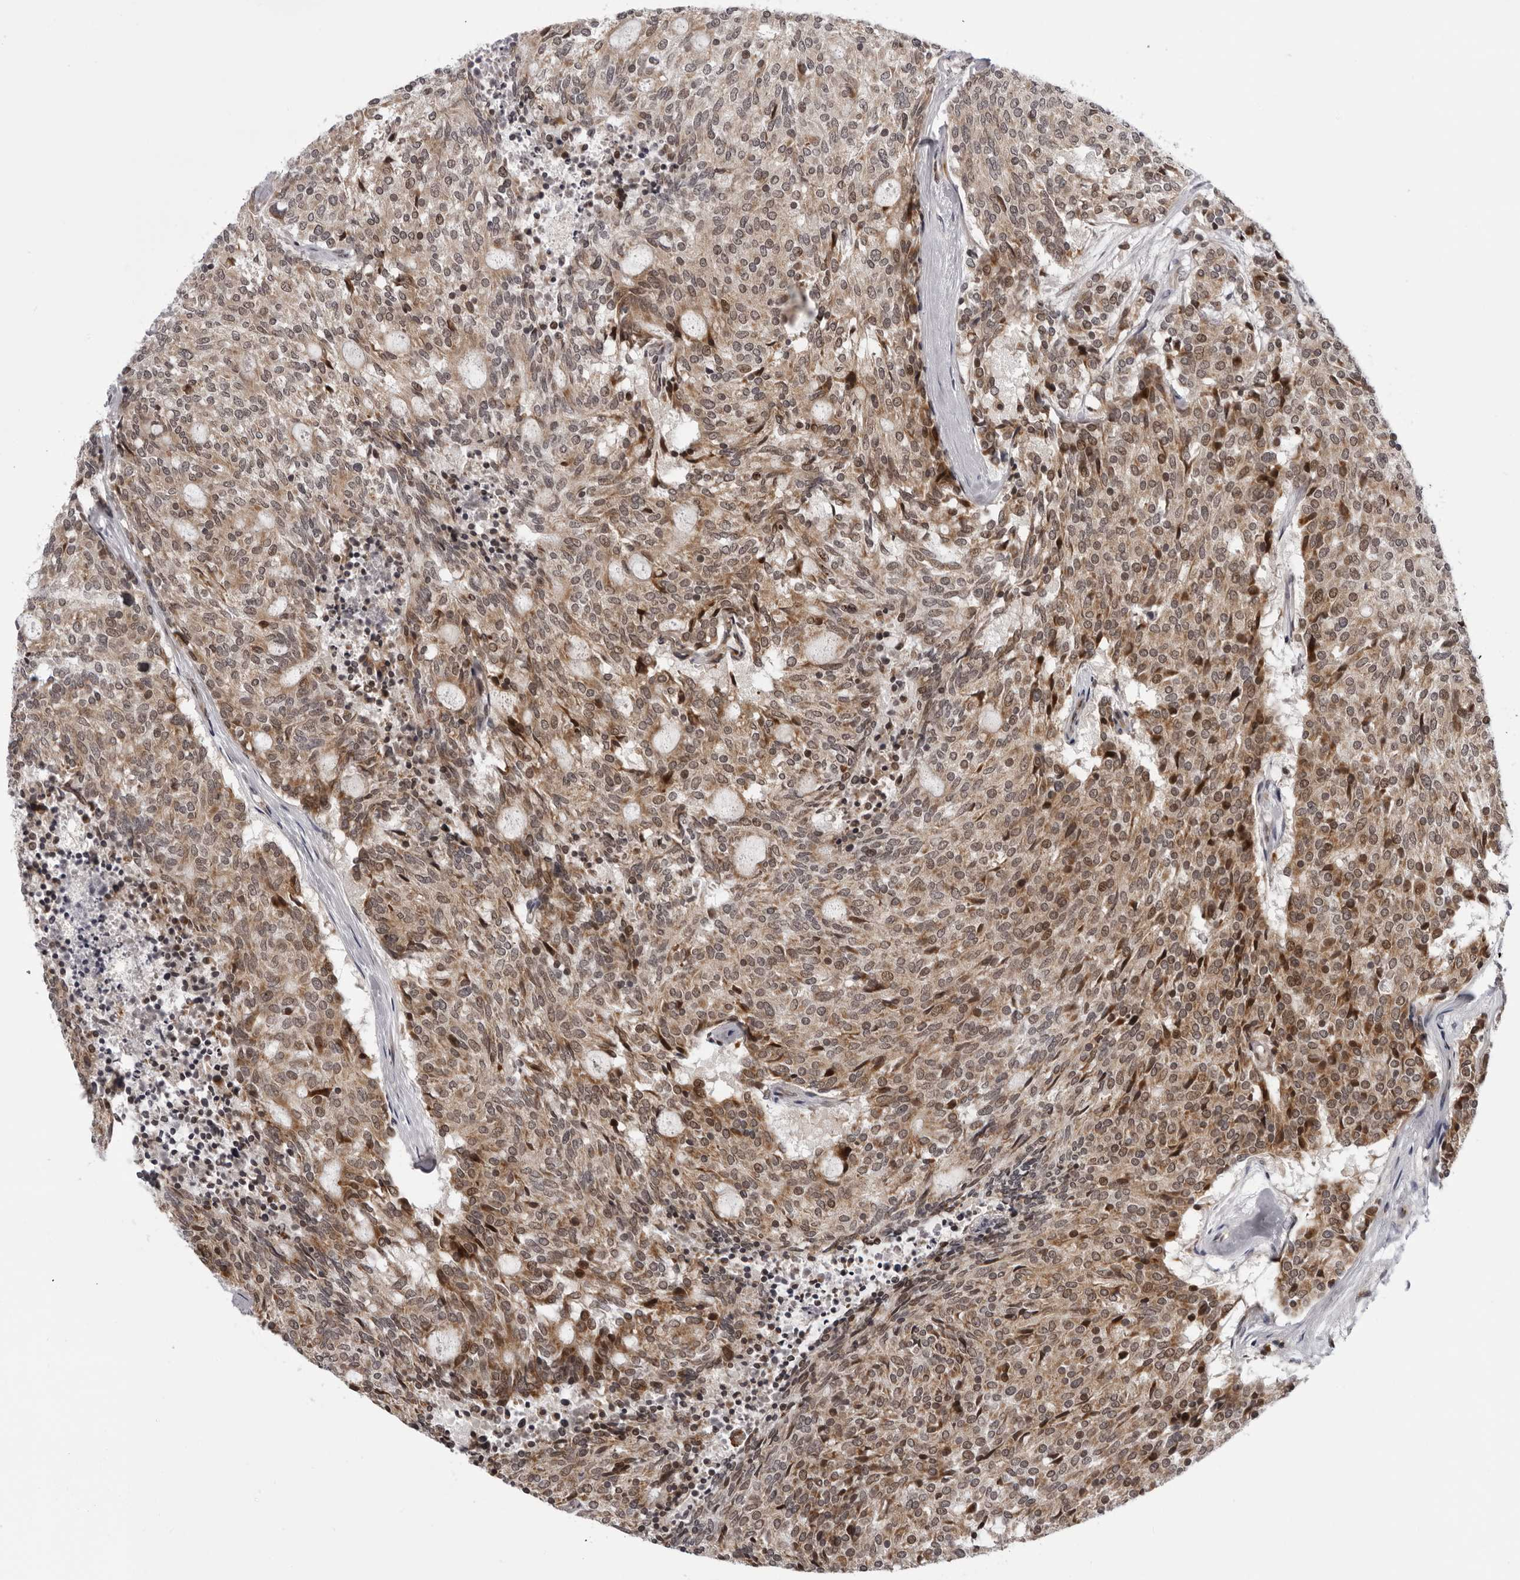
{"staining": {"intensity": "moderate", "quantity": ">75%", "location": "cytoplasmic/membranous"}, "tissue": "carcinoid", "cell_type": "Tumor cells", "image_type": "cancer", "snomed": [{"axis": "morphology", "description": "Carcinoid, malignant, NOS"}, {"axis": "topography", "description": "Pancreas"}], "caption": "Moderate cytoplasmic/membranous protein expression is appreciated in approximately >75% of tumor cells in carcinoid. Nuclei are stained in blue.", "gene": "GCSAML", "patient": {"sex": "female", "age": 54}}